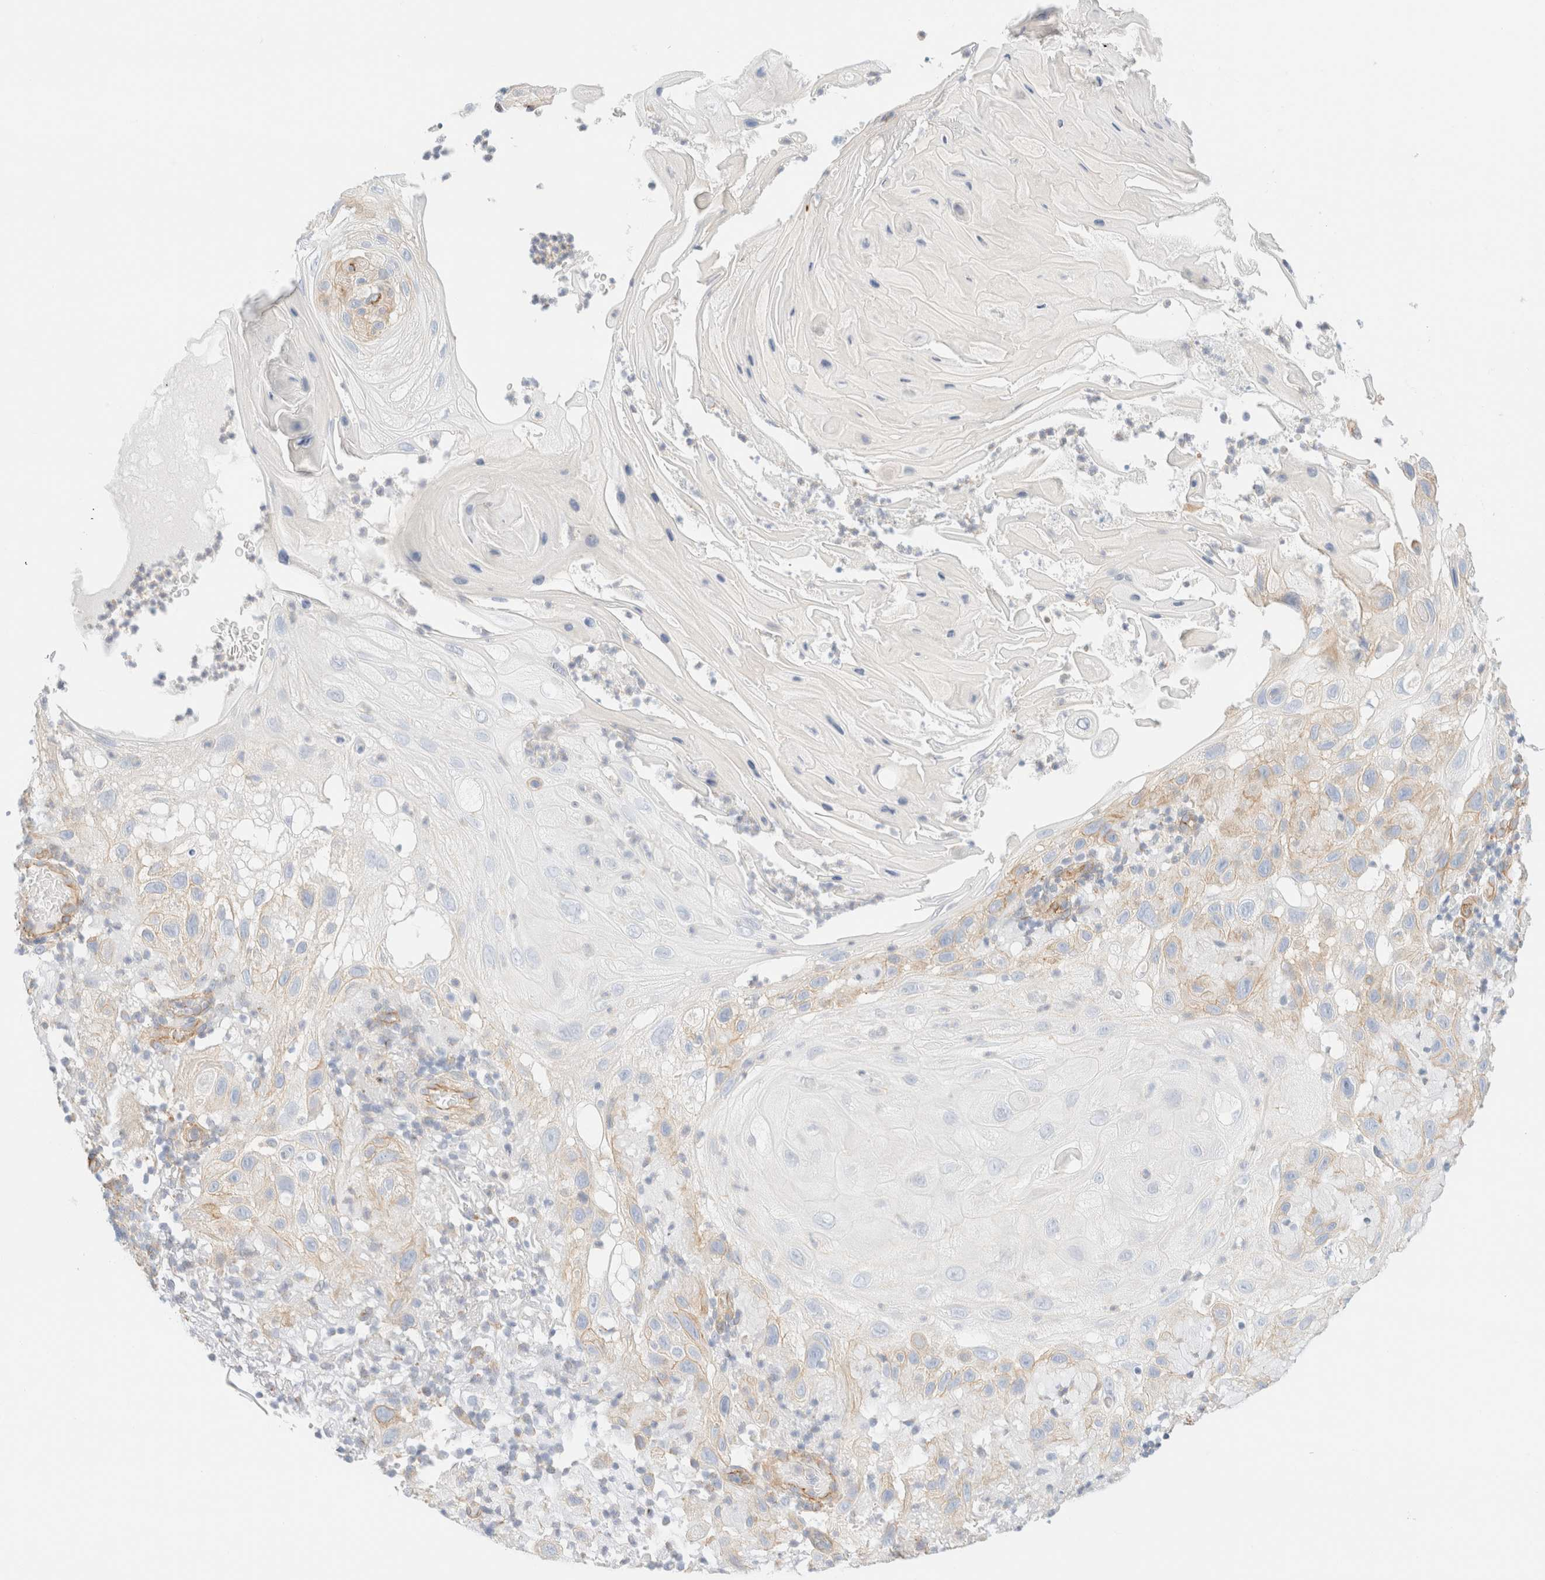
{"staining": {"intensity": "weak", "quantity": "<25%", "location": "cytoplasmic/membranous"}, "tissue": "skin cancer", "cell_type": "Tumor cells", "image_type": "cancer", "snomed": [{"axis": "morphology", "description": "Squamous cell carcinoma, NOS"}, {"axis": "topography", "description": "Skin"}], "caption": "There is no significant positivity in tumor cells of skin cancer. Brightfield microscopy of immunohistochemistry (IHC) stained with DAB (3,3'-diaminobenzidine) (brown) and hematoxylin (blue), captured at high magnification.", "gene": "CYB5R4", "patient": {"sex": "female", "age": 96}}